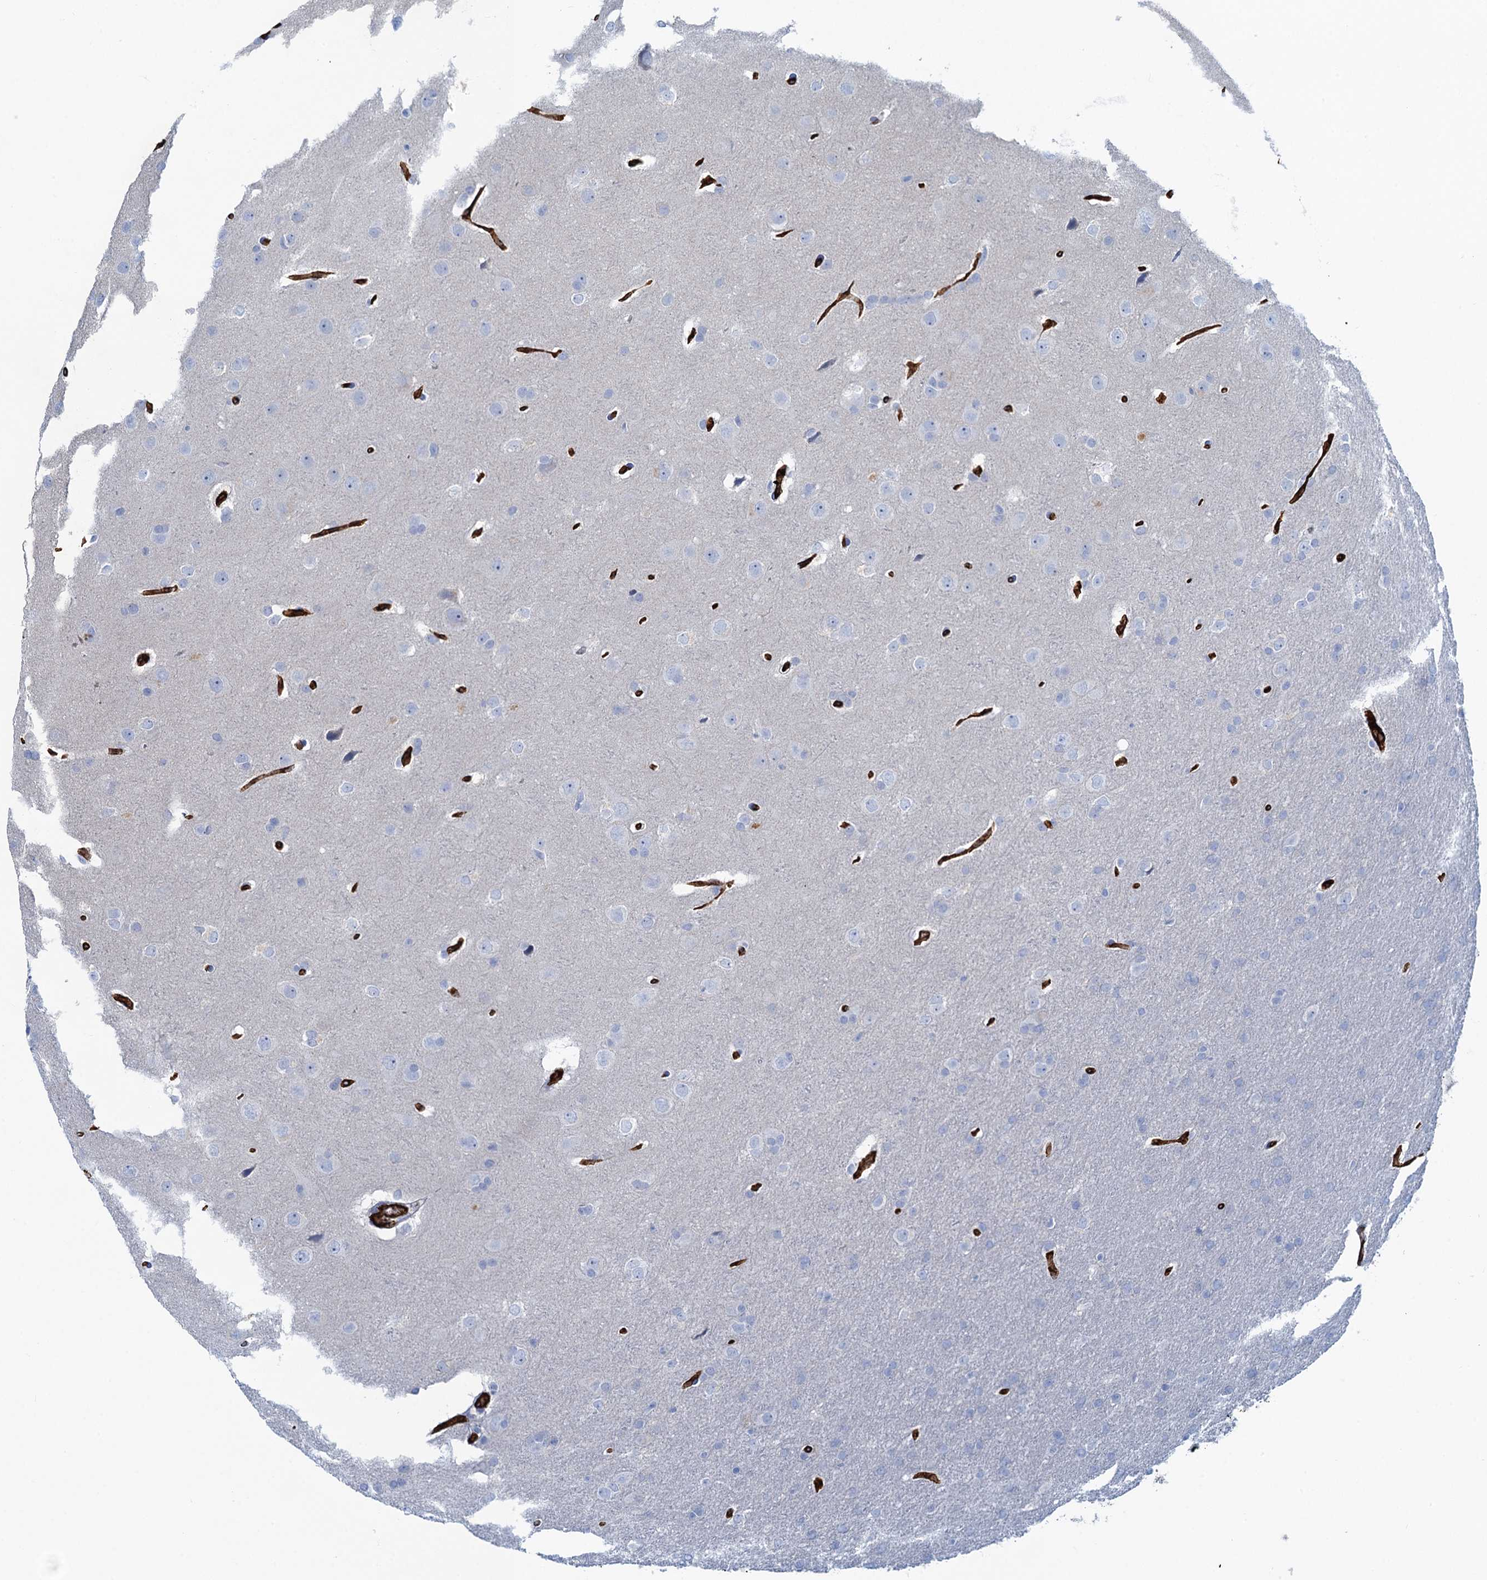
{"staining": {"intensity": "negative", "quantity": "none", "location": "none"}, "tissue": "glioma", "cell_type": "Tumor cells", "image_type": "cancer", "snomed": [{"axis": "morphology", "description": "Glioma, malignant, Low grade"}, {"axis": "topography", "description": "Brain"}], "caption": "DAB (3,3'-diaminobenzidine) immunohistochemical staining of human malignant glioma (low-grade) shows no significant positivity in tumor cells.", "gene": "MYADML2", "patient": {"sex": "female", "age": 32}}